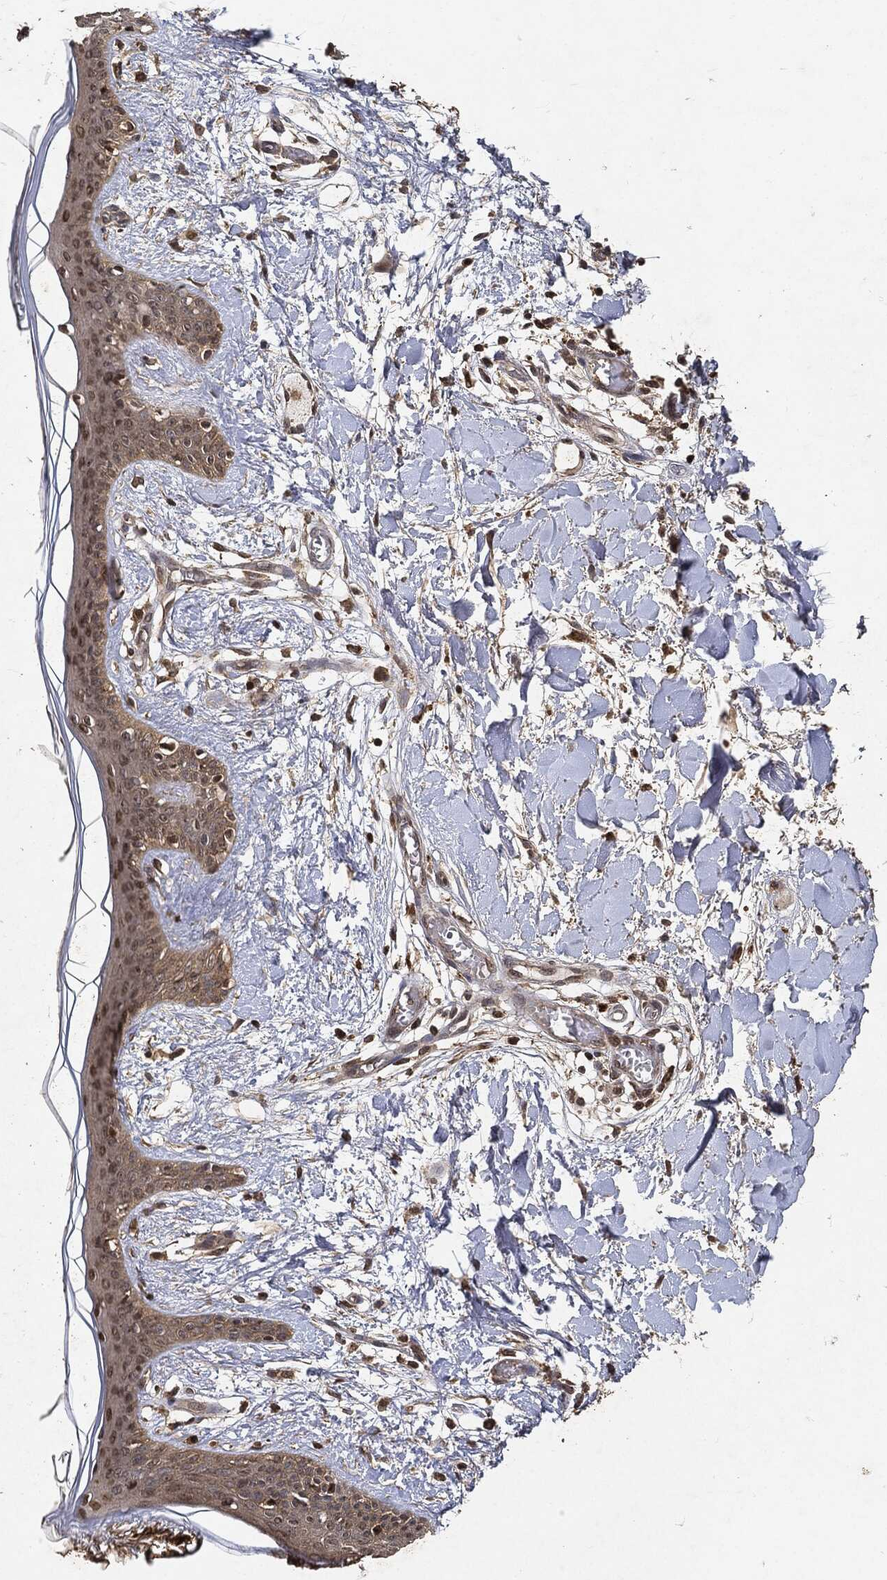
{"staining": {"intensity": "moderate", "quantity": "<25%", "location": "cytoplasmic/membranous"}, "tissue": "skin", "cell_type": "Fibroblasts", "image_type": "normal", "snomed": [{"axis": "morphology", "description": "Normal tissue, NOS"}, {"axis": "topography", "description": "Skin"}], "caption": "This histopathology image shows IHC staining of unremarkable skin, with low moderate cytoplasmic/membranous expression in about <25% of fibroblasts.", "gene": "ZNF226", "patient": {"sex": "female", "age": 34}}